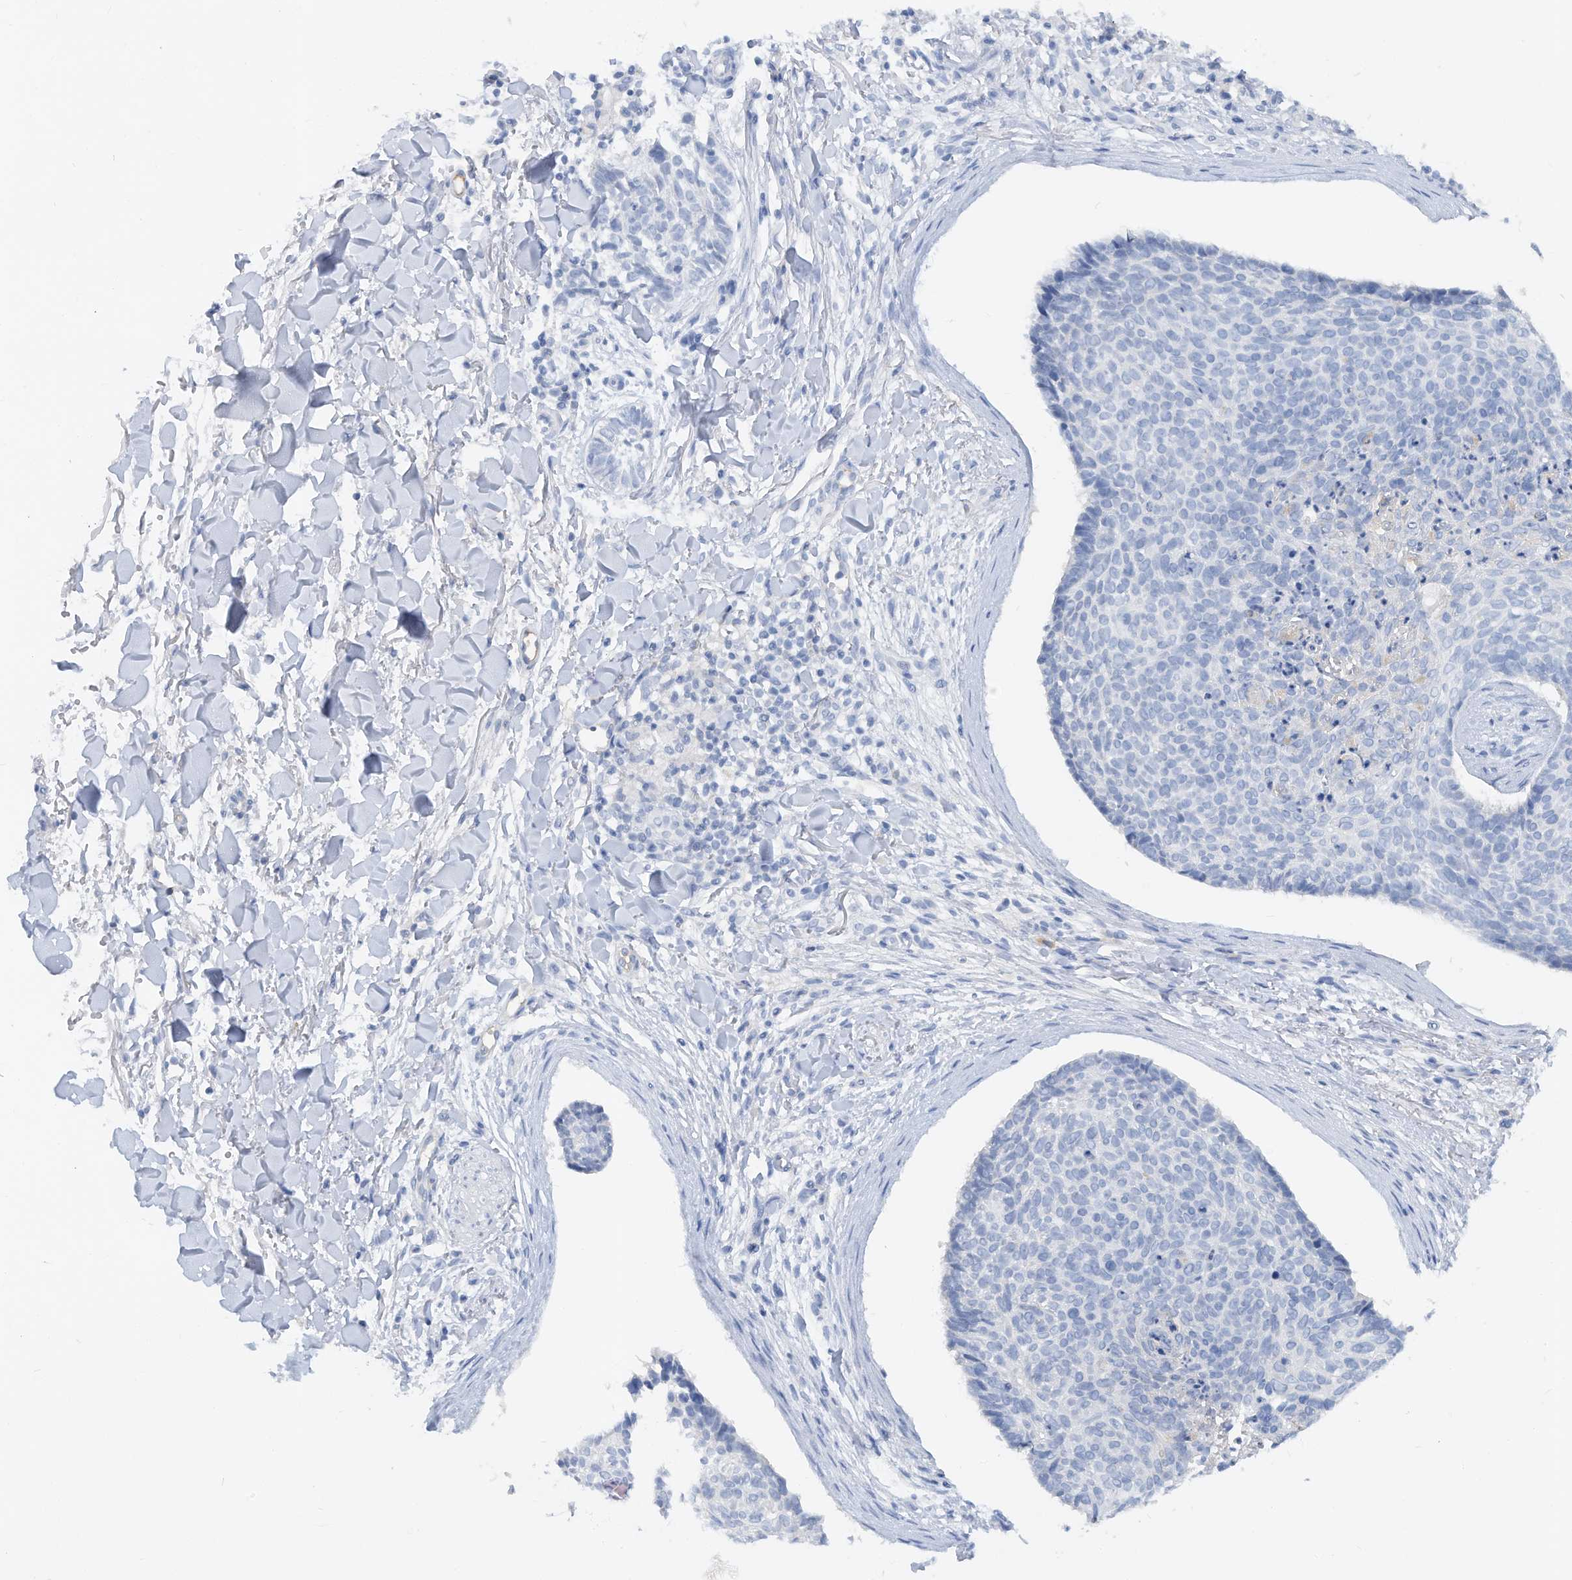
{"staining": {"intensity": "negative", "quantity": "none", "location": "none"}, "tissue": "skin cancer", "cell_type": "Tumor cells", "image_type": "cancer", "snomed": [{"axis": "morphology", "description": "Normal tissue, NOS"}, {"axis": "morphology", "description": "Basal cell carcinoma"}, {"axis": "topography", "description": "Skin"}], "caption": "Histopathology image shows no protein staining in tumor cells of basal cell carcinoma (skin) tissue. (DAB IHC with hematoxylin counter stain).", "gene": "HAS3", "patient": {"sex": "female", "age": 56}}